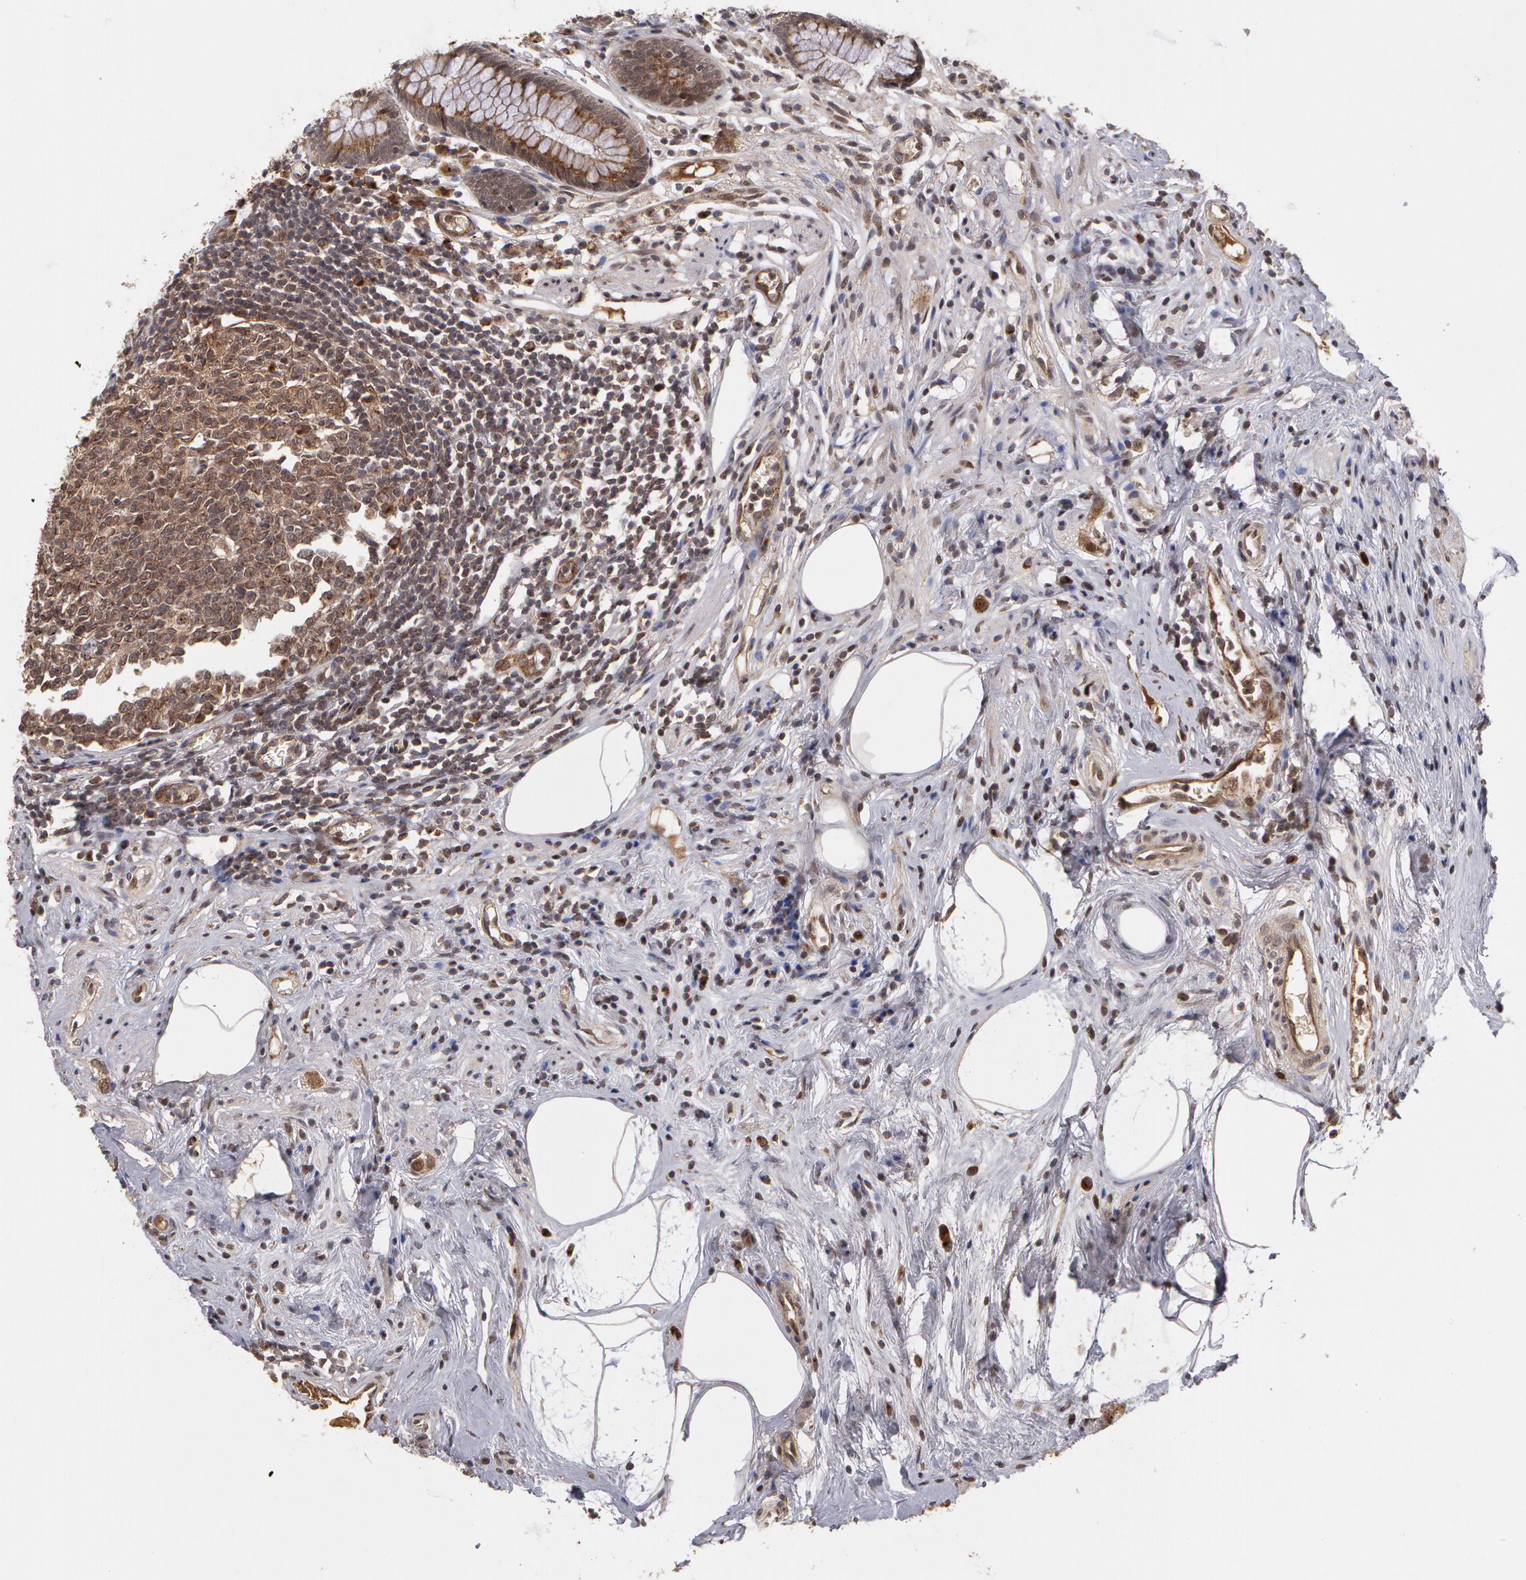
{"staining": {"intensity": "negative", "quantity": "none", "location": "none"}, "tissue": "appendix", "cell_type": "Glandular cells", "image_type": "normal", "snomed": [{"axis": "morphology", "description": "Normal tissue, NOS"}, {"axis": "topography", "description": "Appendix"}], "caption": "Immunohistochemical staining of unremarkable appendix exhibits no significant expression in glandular cells. (Brightfield microscopy of DAB (3,3'-diaminobenzidine) immunohistochemistry at high magnification).", "gene": "STX5", "patient": {"sex": "male", "age": 38}}